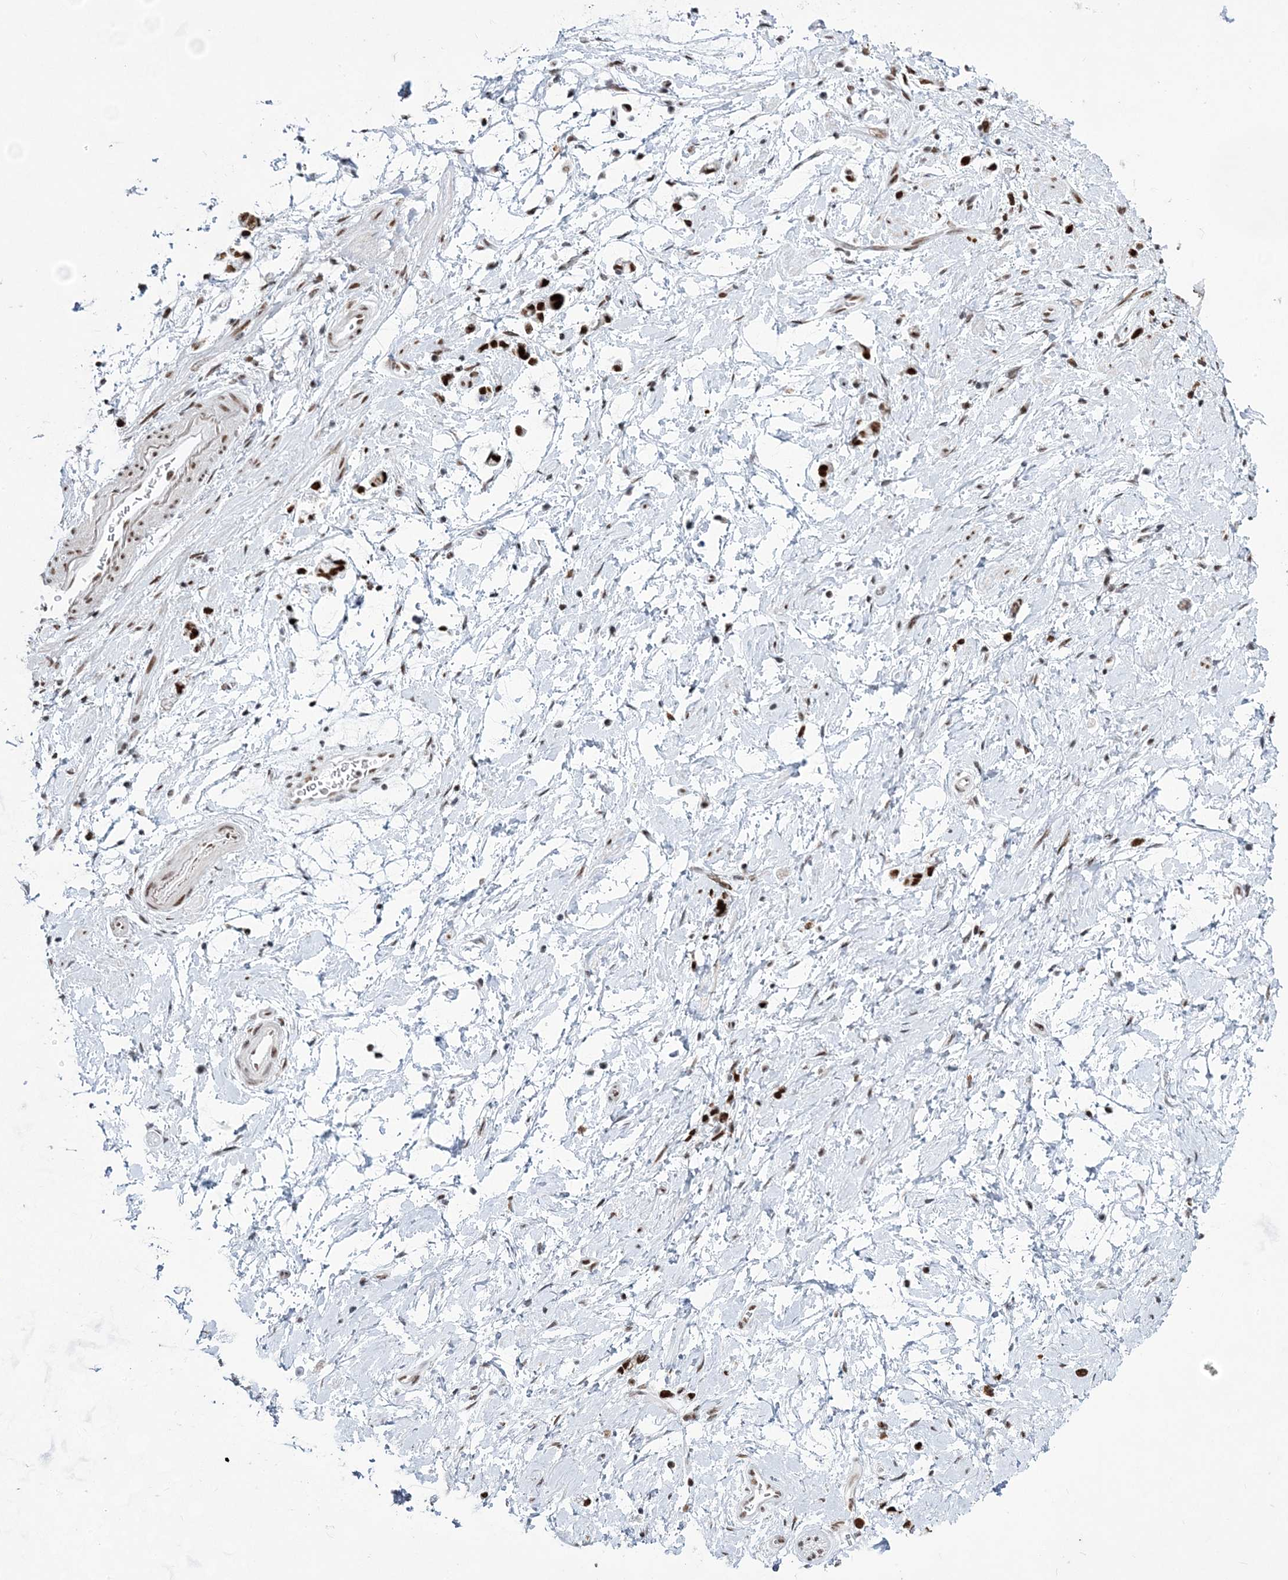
{"staining": {"intensity": "strong", "quantity": ">75%", "location": "nuclear"}, "tissue": "stomach cancer", "cell_type": "Tumor cells", "image_type": "cancer", "snomed": [{"axis": "morphology", "description": "Adenocarcinoma, NOS"}, {"axis": "topography", "description": "Stomach"}], "caption": "IHC photomicrograph of stomach adenocarcinoma stained for a protein (brown), which shows high levels of strong nuclear expression in about >75% of tumor cells.", "gene": "ZBTB7A", "patient": {"sex": "female", "age": 60}}